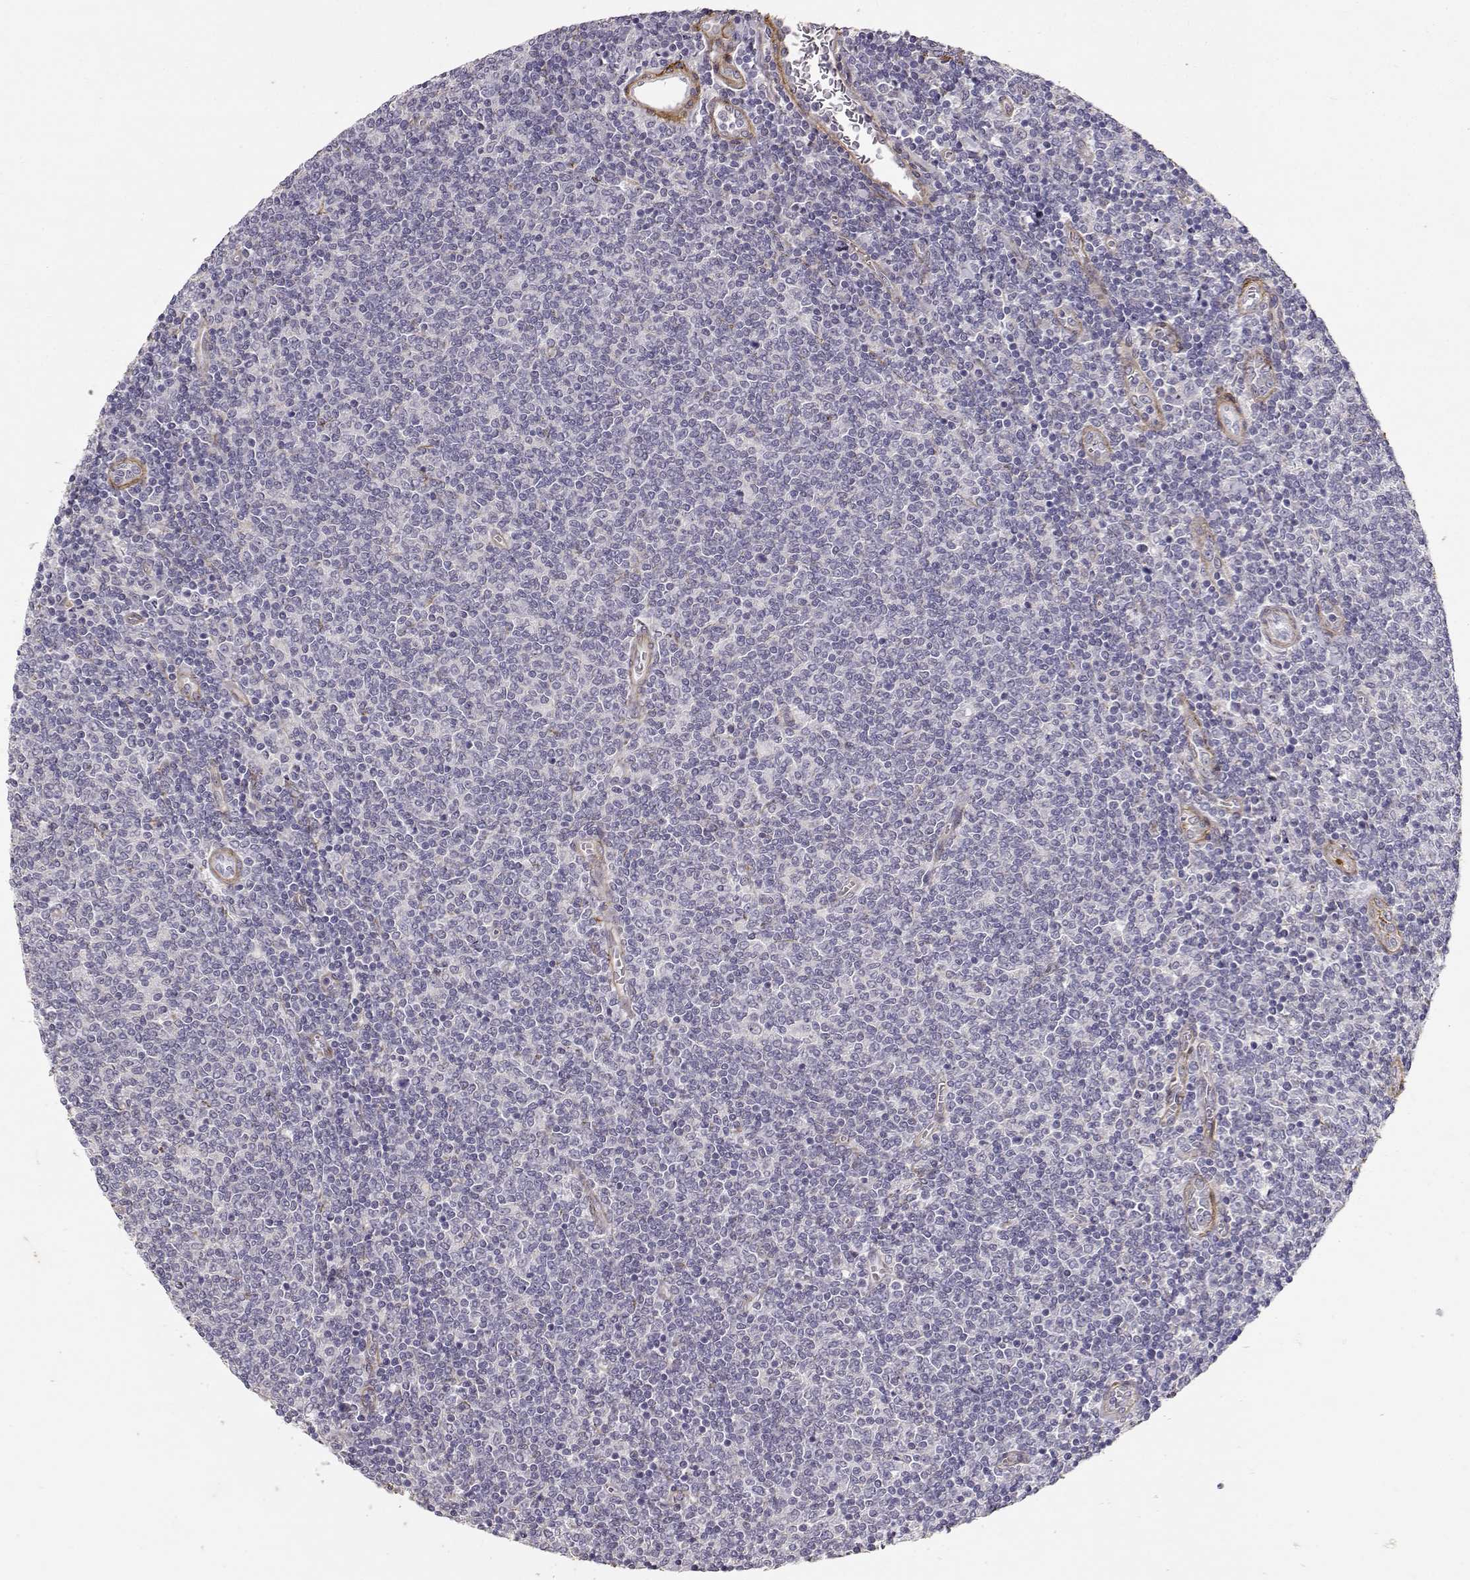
{"staining": {"intensity": "negative", "quantity": "none", "location": "none"}, "tissue": "lymphoma", "cell_type": "Tumor cells", "image_type": "cancer", "snomed": [{"axis": "morphology", "description": "Malignant lymphoma, non-Hodgkin's type, Low grade"}, {"axis": "topography", "description": "Lymph node"}], "caption": "An image of low-grade malignant lymphoma, non-Hodgkin's type stained for a protein shows no brown staining in tumor cells. Nuclei are stained in blue.", "gene": "LAMA5", "patient": {"sex": "male", "age": 52}}